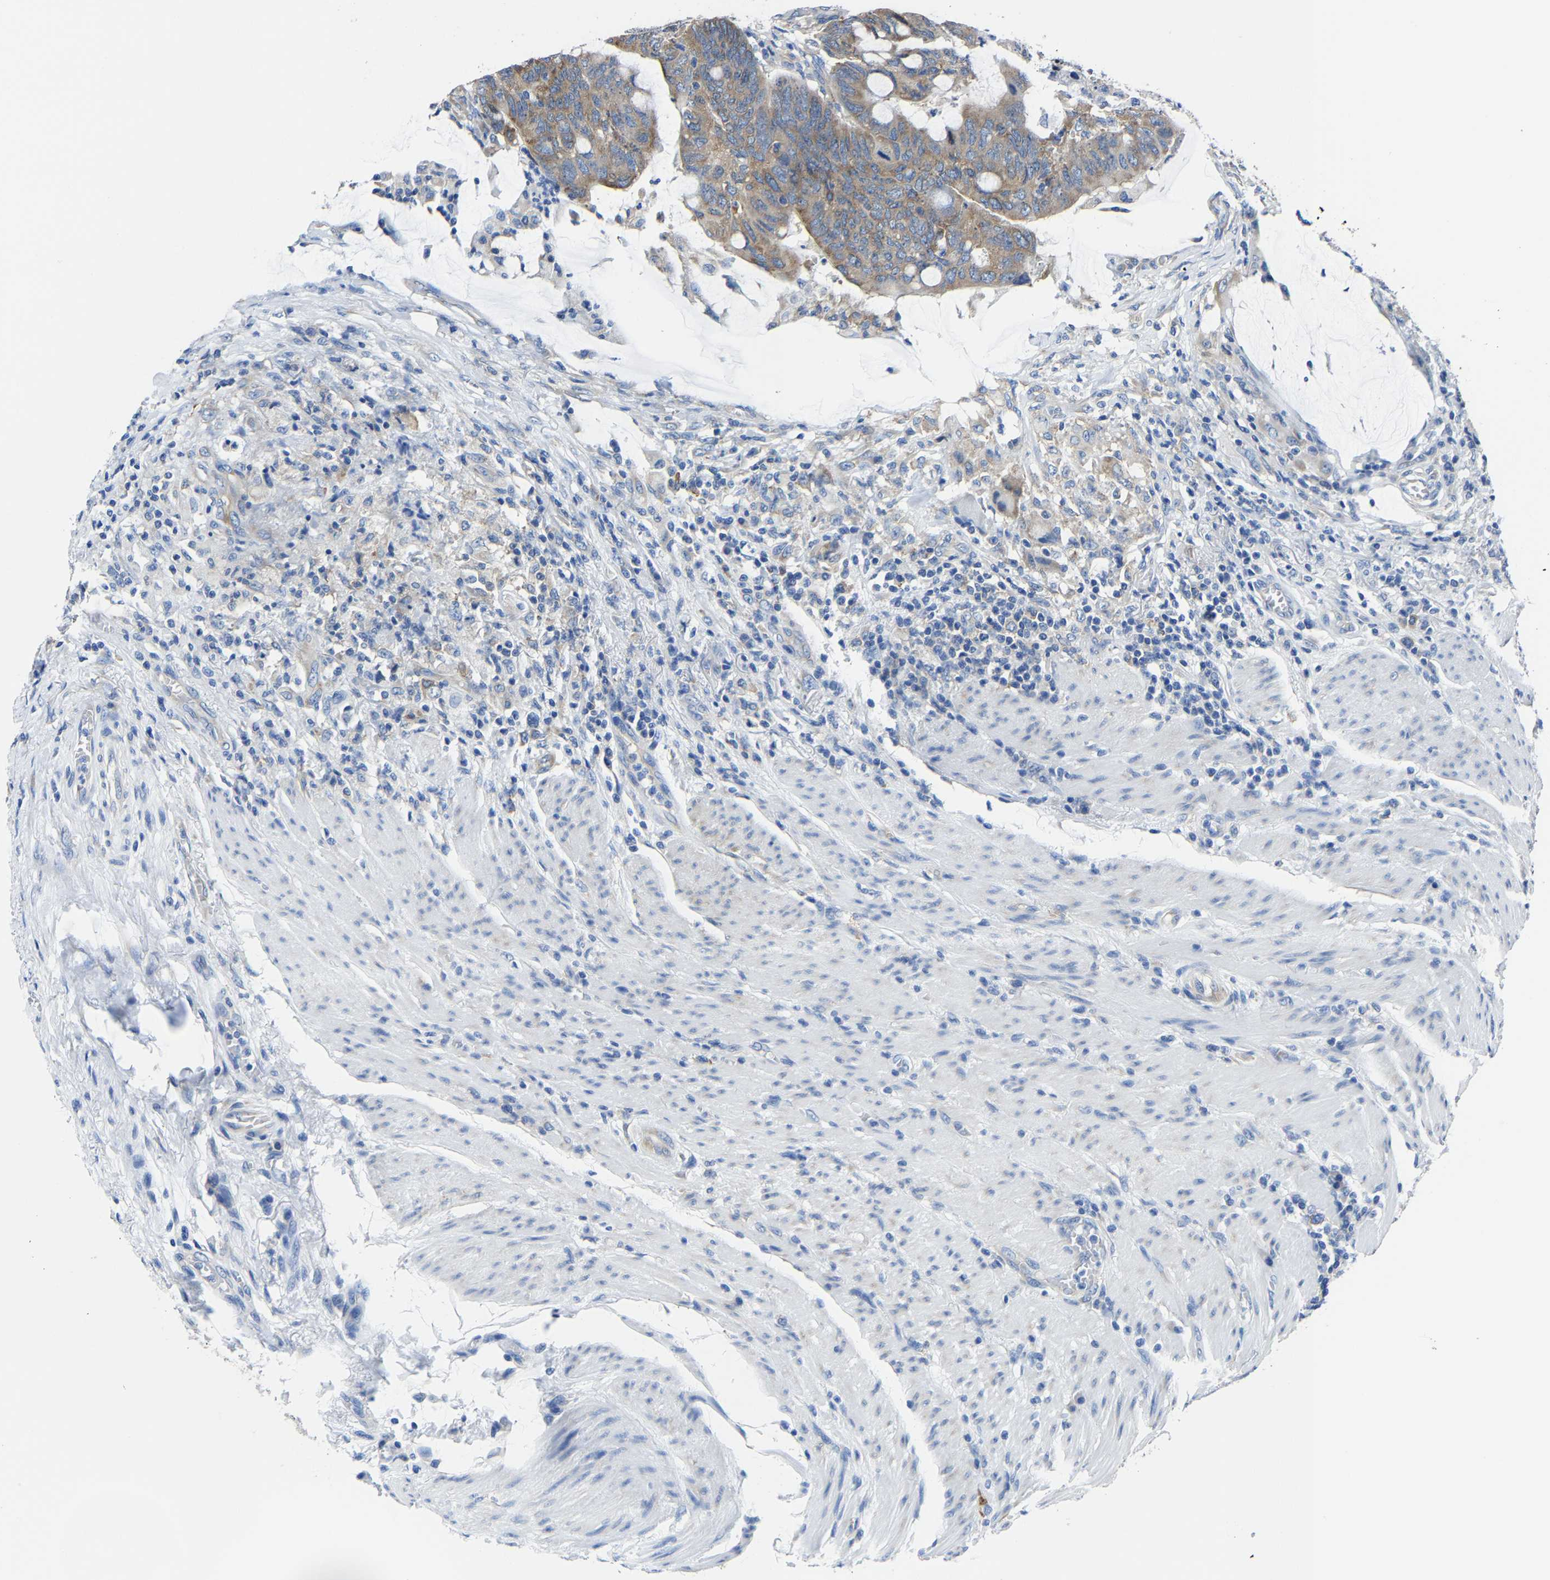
{"staining": {"intensity": "moderate", "quantity": ">75%", "location": "cytoplasmic/membranous"}, "tissue": "colorectal cancer", "cell_type": "Tumor cells", "image_type": "cancer", "snomed": [{"axis": "morphology", "description": "Normal tissue, NOS"}, {"axis": "morphology", "description": "Adenocarcinoma, NOS"}, {"axis": "topography", "description": "Rectum"}, {"axis": "topography", "description": "Peripheral nerve tissue"}], "caption": "Moderate cytoplasmic/membranous protein staining is seen in approximately >75% of tumor cells in colorectal adenocarcinoma. (DAB IHC with brightfield microscopy, high magnification).", "gene": "G3BP2", "patient": {"sex": "male", "age": 92}}